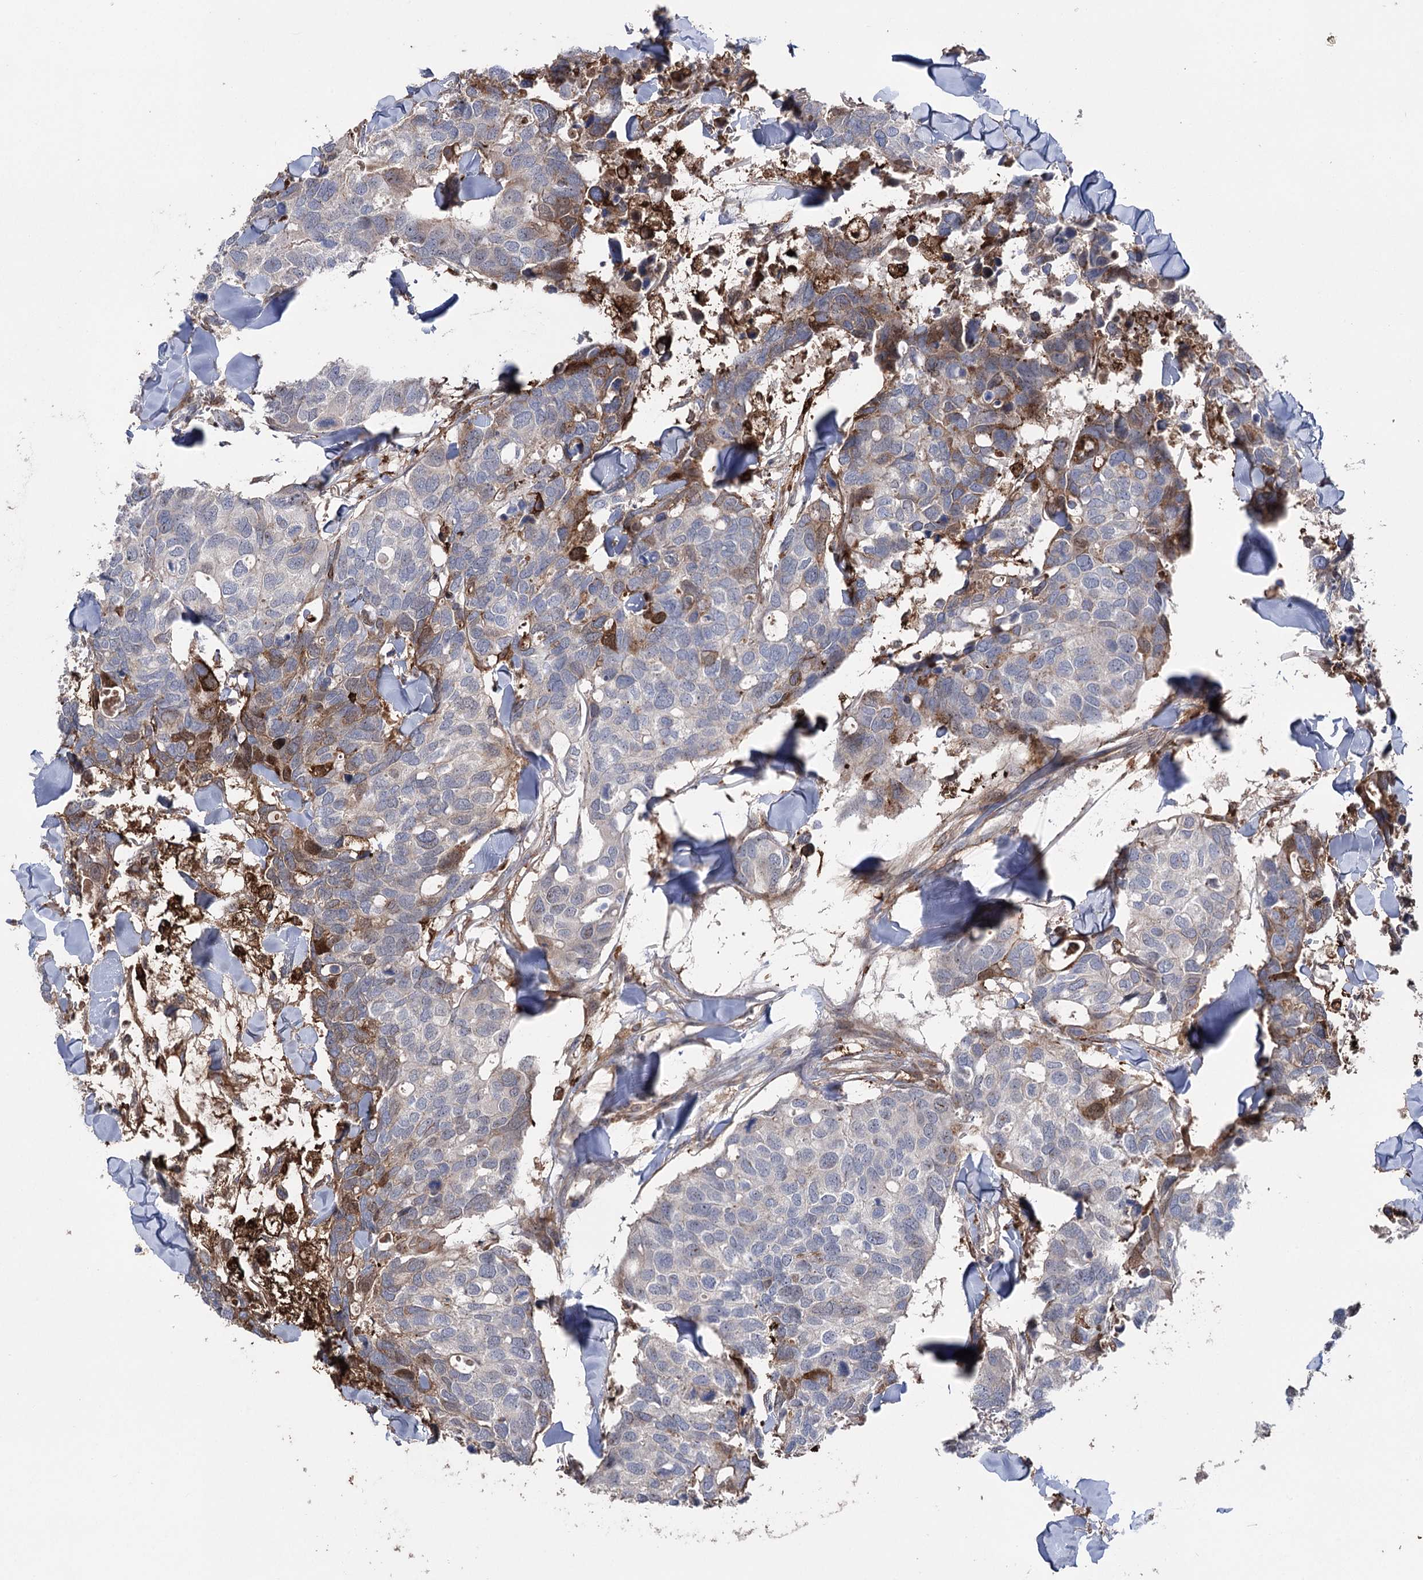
{"staining": {"intensity": "weak", "quantity": "<25%", "location": "cytoplasmic/membranous"}, "tissue": "breast cancer", "cell_type": "Tumor cells", "image_type": "cancer", "snomed": [{"axis": "morphology", "description": "Duct carcinoma"}, {"axis": "topography", "description": "Breast"}], "caption": "IHC photomicrograph of human breast cancer (infiltrating ductal carcinoma) stained for a protein (brown), which reveals no positivity in tumor cells.", "gene": "OTUD1", "patient": {"sex": "female", "age": 83}}